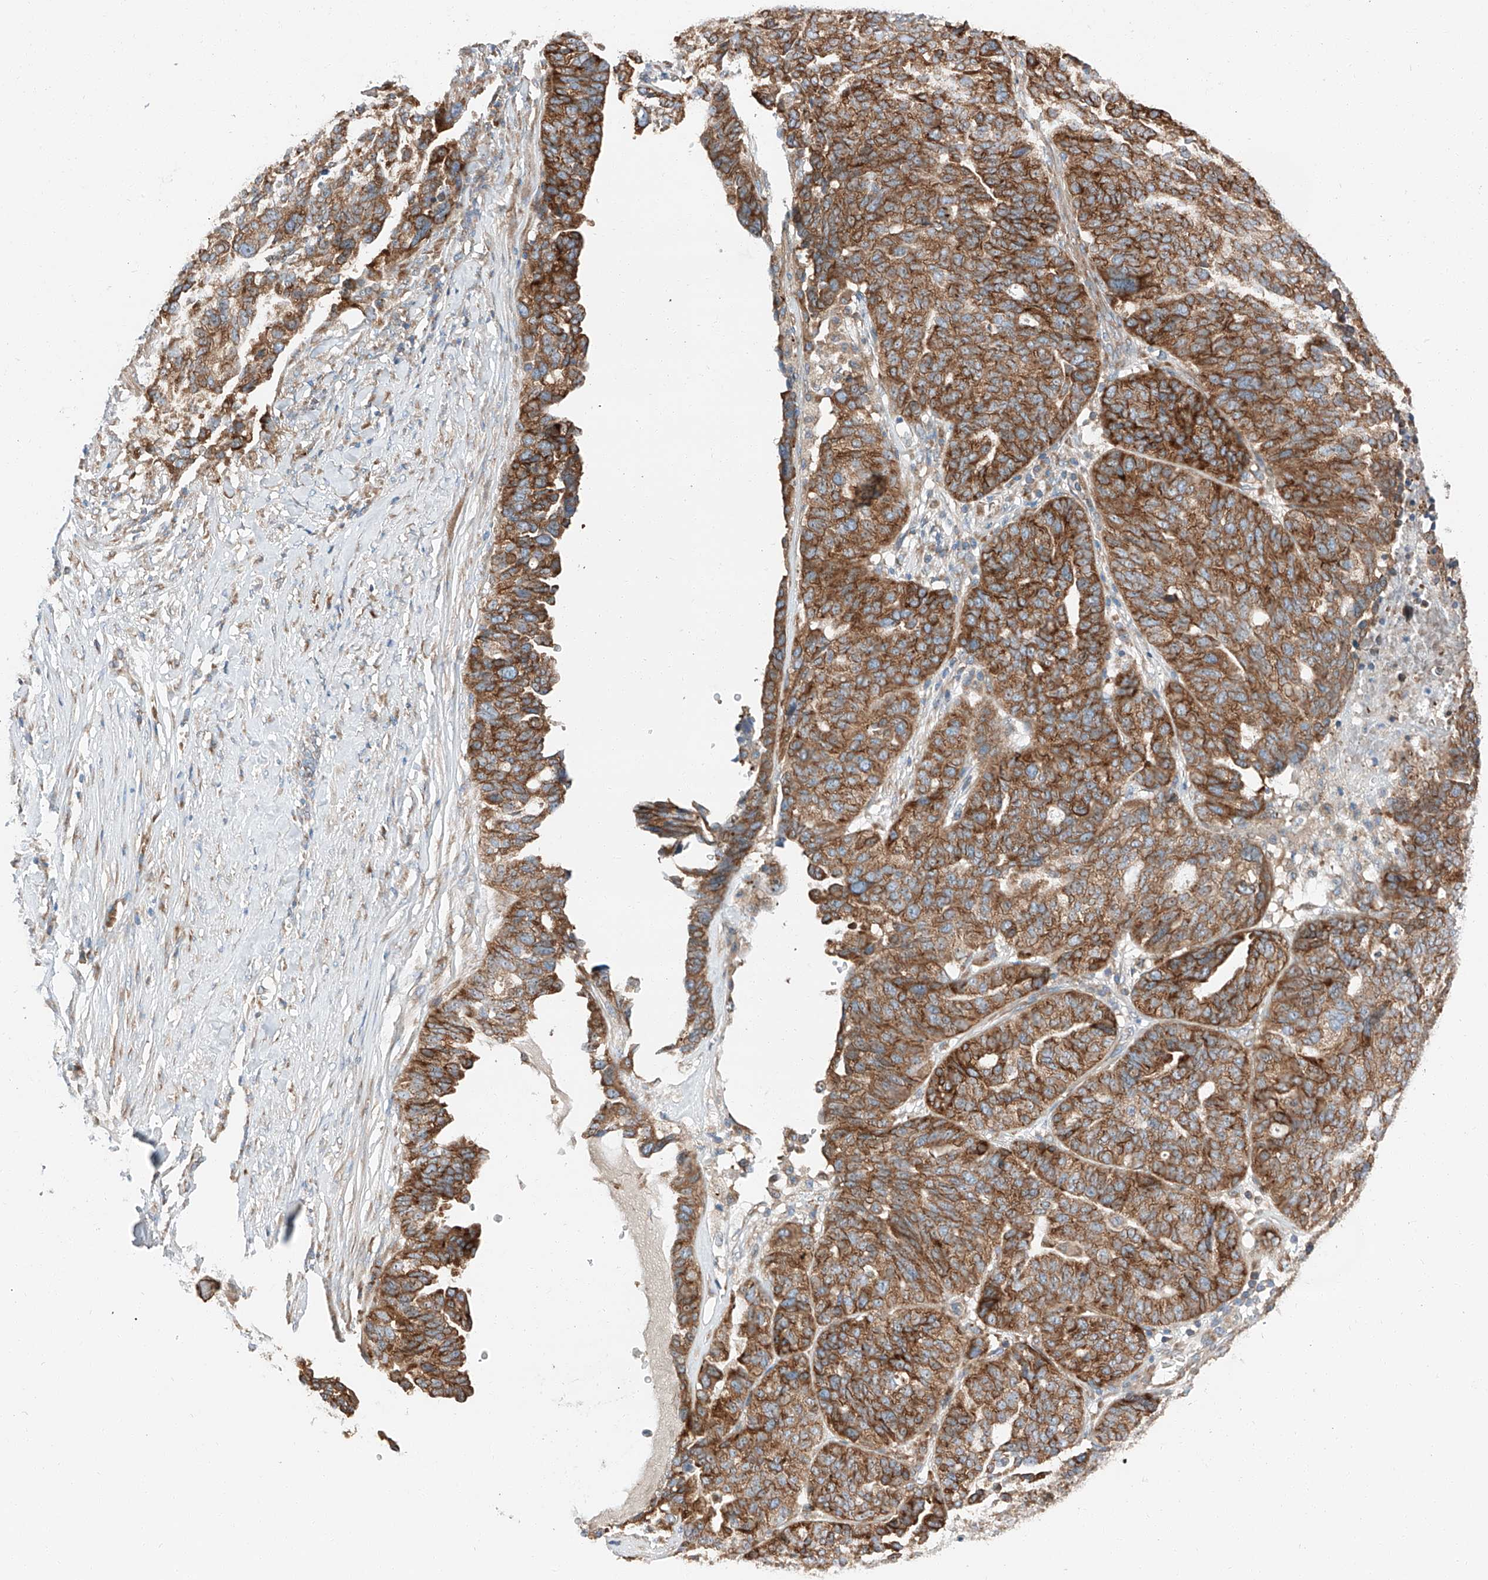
{"staining": {"intensity": "strong", "quantity": ">75%", "location": "cytoplasmic/membranous"}, "tissue": "ovarian cancer", "cell_type": "Tumor cells", "image_type": "cancer", "snomed": [{"axis": "morphology", "description": "Cystadenocarcinoma, serous, NOS"}, {"axis": "topography", "description": "Ovary"}], "caption": "A histopathology image of human ovarian serous cystadenocarcinoma stained for a protein shows strong cytoplasmic/membranous brown staining in tumor cells. Immunohistochemistry stains the protein in brown and the nuclei are stained blue.", "gene": "ZC3H15", "patient": {"sex": "female", "age": 59}}